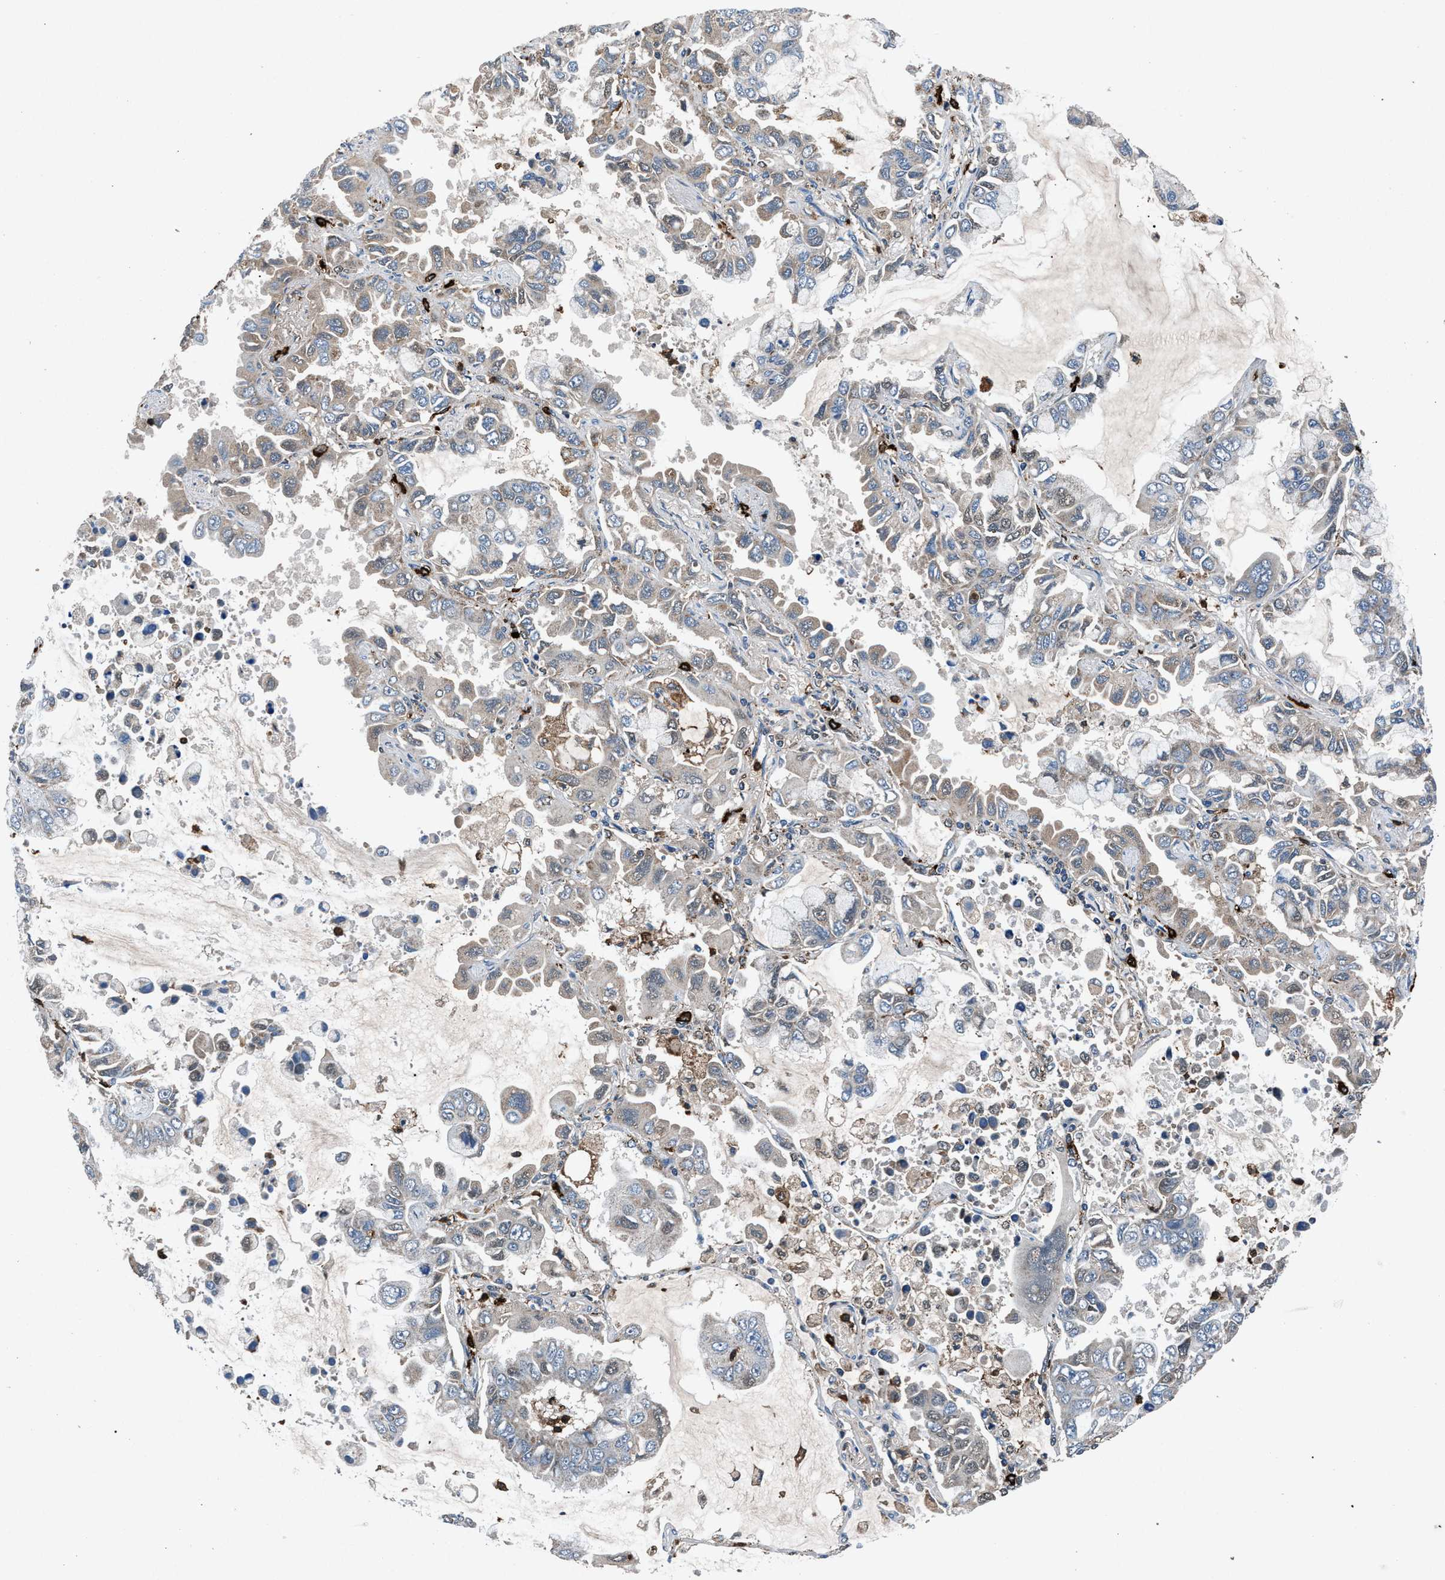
{"staining": {"intensity": "weak", "quantity": "<25%", "location": "cytoplasmic/membranous"}, "tissue": "lung cancer", "cell_type": "Tumor cells", "image_type": "cancer", "snomed": [{"axis": "morphology", "description": "Adenocarcinoma, NOS"}, {"axis": "topography", "description": "Lung"}], "caption": "Immunohistochemistry micrograph of neoplastic tissue: human lung cancer stained with DAB displays no significant protein positivity in tumor cells.", "gene": "FAM221A", "patient": {"sex": "male", "age": 64}}